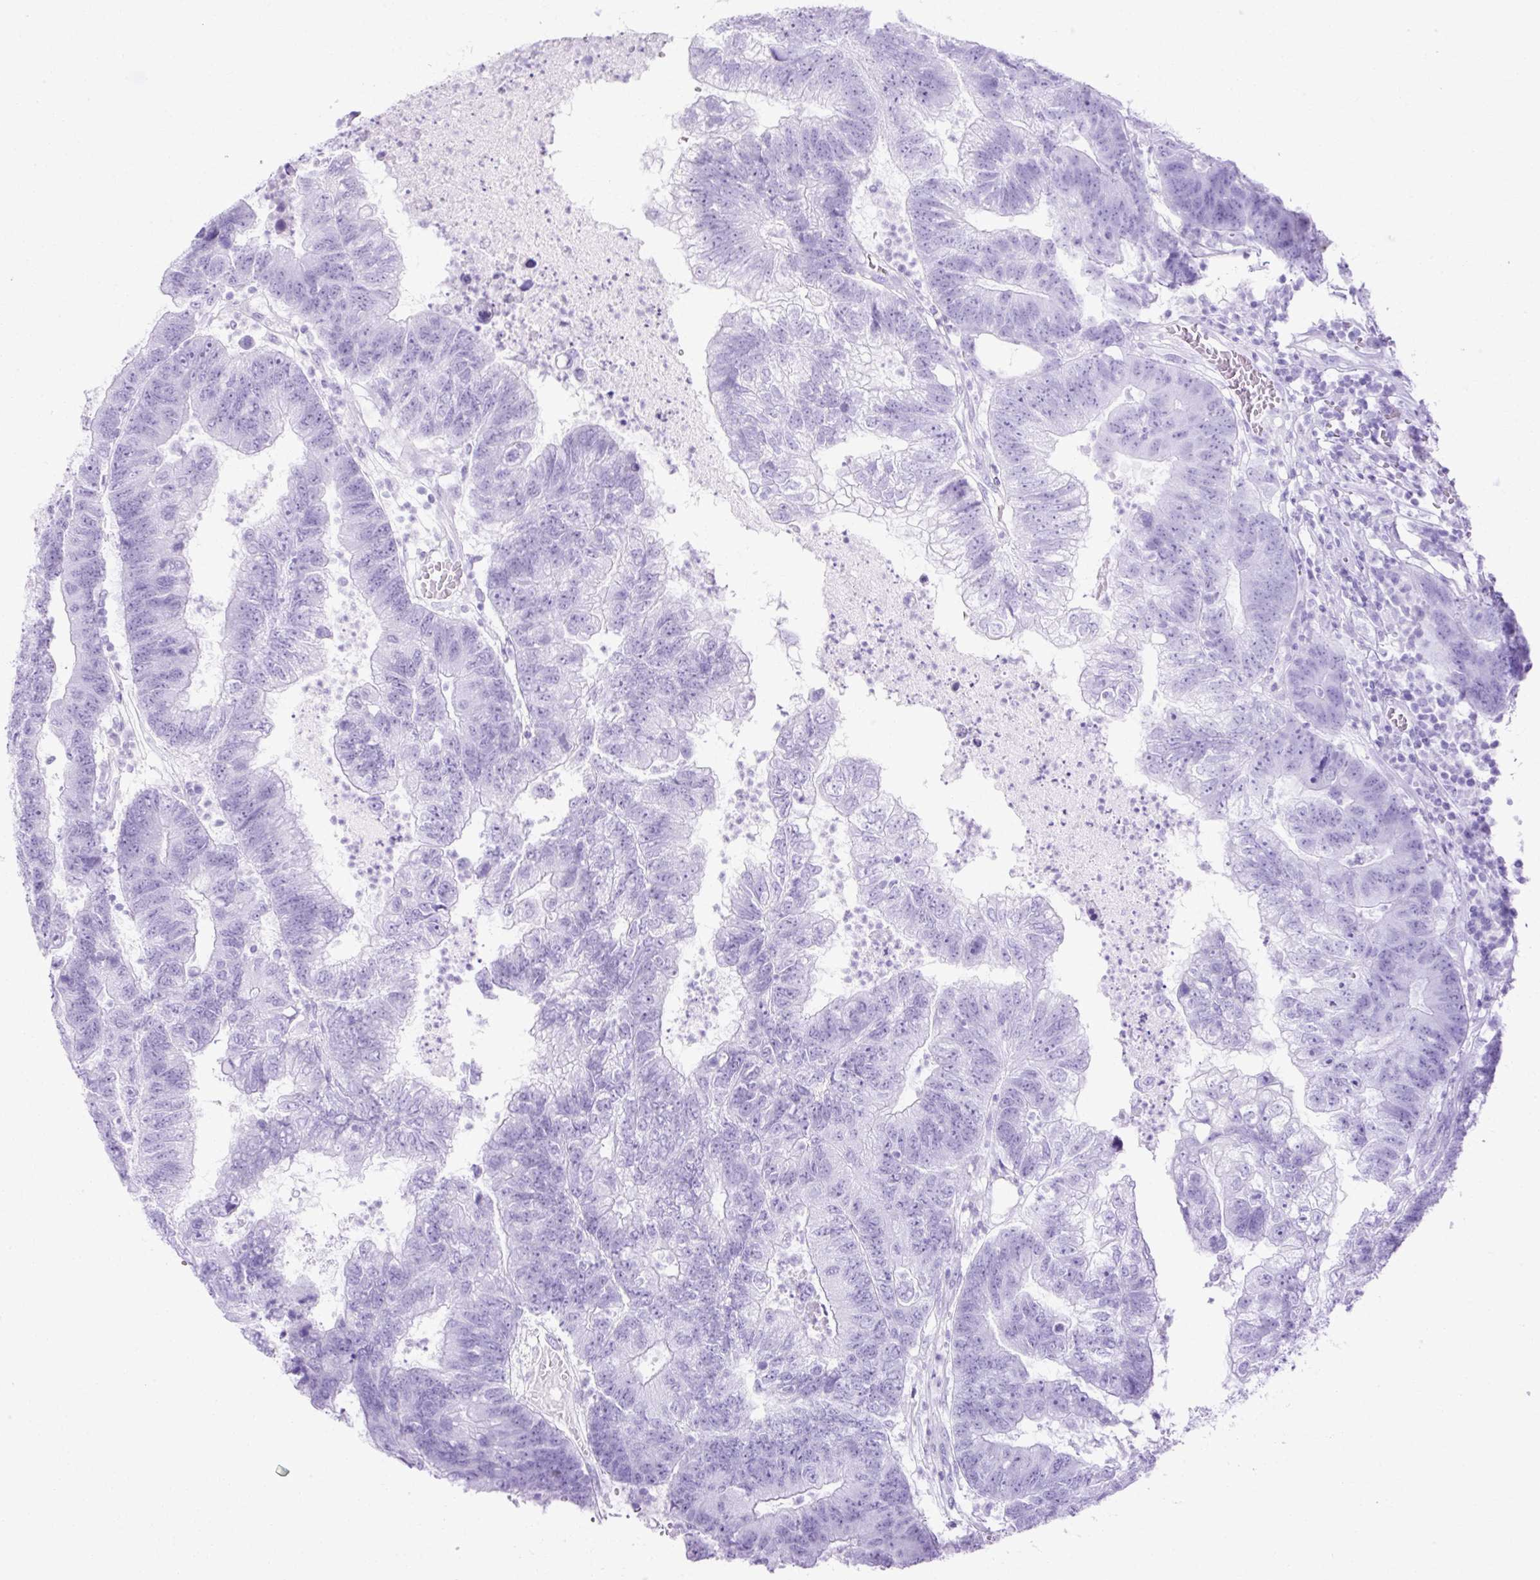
{"staining": {"intensity": "negative", "quantity": "none", "location": "none"}, "tissue": "colorectal cancer", "cell_type": "Tumor cells", "image_type": "cancer", "snomed": [{"axis": "morphology", "description": "Adenocarcinoma, NOS"}, {"axis": "topography", "description": "Colon"}], "caption": "DAB immunohistochemical staining of human colorectal cancer (adenocarcinoma) exhibits no significant positivity in tumor cells.", "gene": "HSD11B1", "patient": {"sex": "female", "age": 48}}